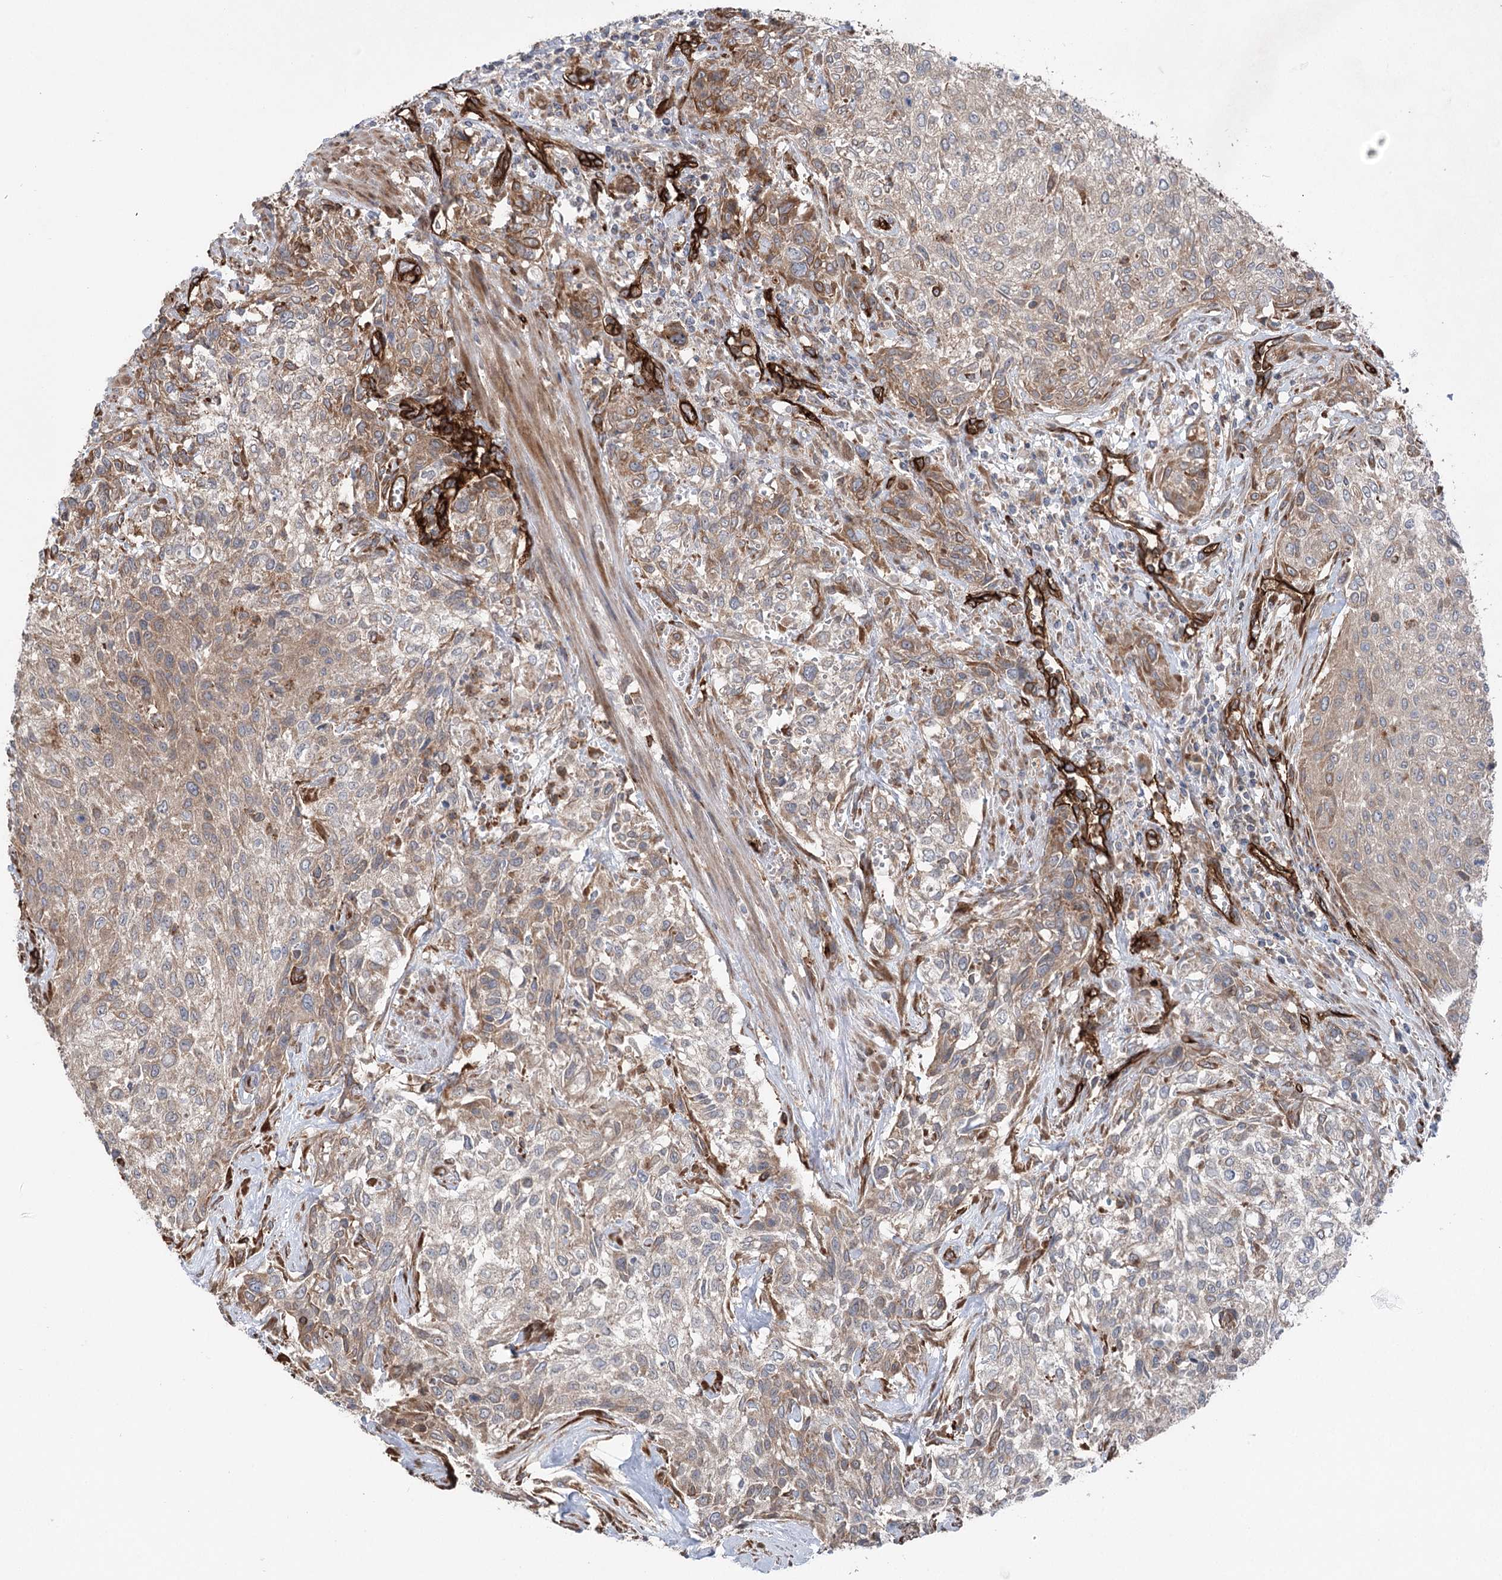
{"staining": {"intensity": "moderate", "quantity": "25%-75%", "location": "cytoplasmic/membranous"}, "tissue": "urothelial cancer", "cell_type": "Tumor cells", "image_type": "cancer", "snomed": [{"axis": "morphology", "description": "Normal tissue, NOS"}, {"axis": "morphology", "description": "Urothelial carcinoma, NOS"}, {"axis": "topography", "description": "Urinary bladder"}, {"axis": "topography", "description": "Peripheral nerve tissue"}], "caption": "Immunohistochemical staining of human urothelial cancer displays medium levels of moderate cytoplasmic/membranous positivity in about 25%-75% of tumor cells.", "gene": "MTPAP", "patient": {"sex": "male", "age": 35}}